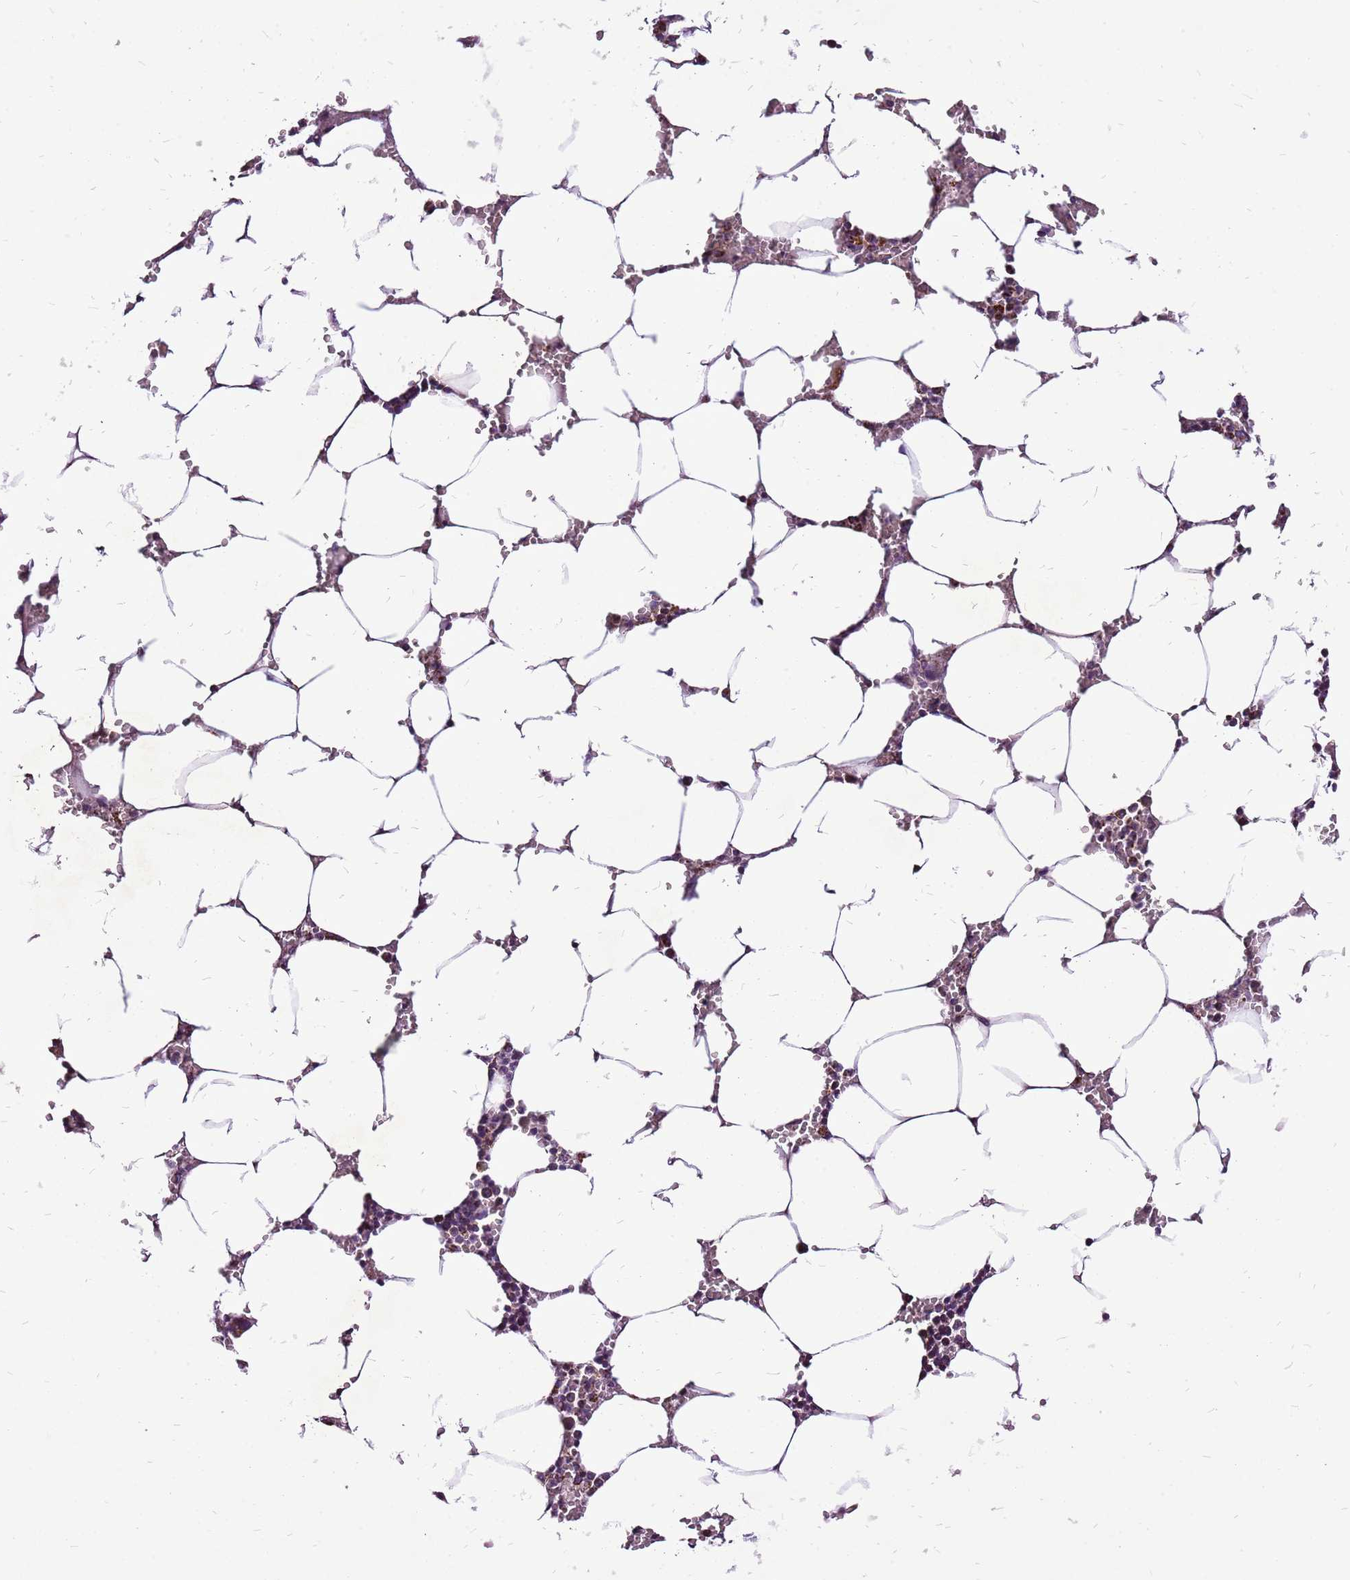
{"staining": {"intensity": "moderate", "quantity": "<25%", "location": "cytoplasmic/membranous"}, "tissue": "bone marrow", "cell_type": "Hematopoietic cells", "image_type": "normal", "snomed": [{"axis": "morphology", "description": "Normal tissue, NOS"}, {"axis": "topography", "description": "Bone marrow"}], "caption": "This is a histology image of immunohistochemistry (IHC) staining of benign bone marrow, which shows moderate positivity in the cytoplasmic/membranous of hematopoietic cells.", "gene": "GCDH", "patient": {"sex": "male", "age": 70}}